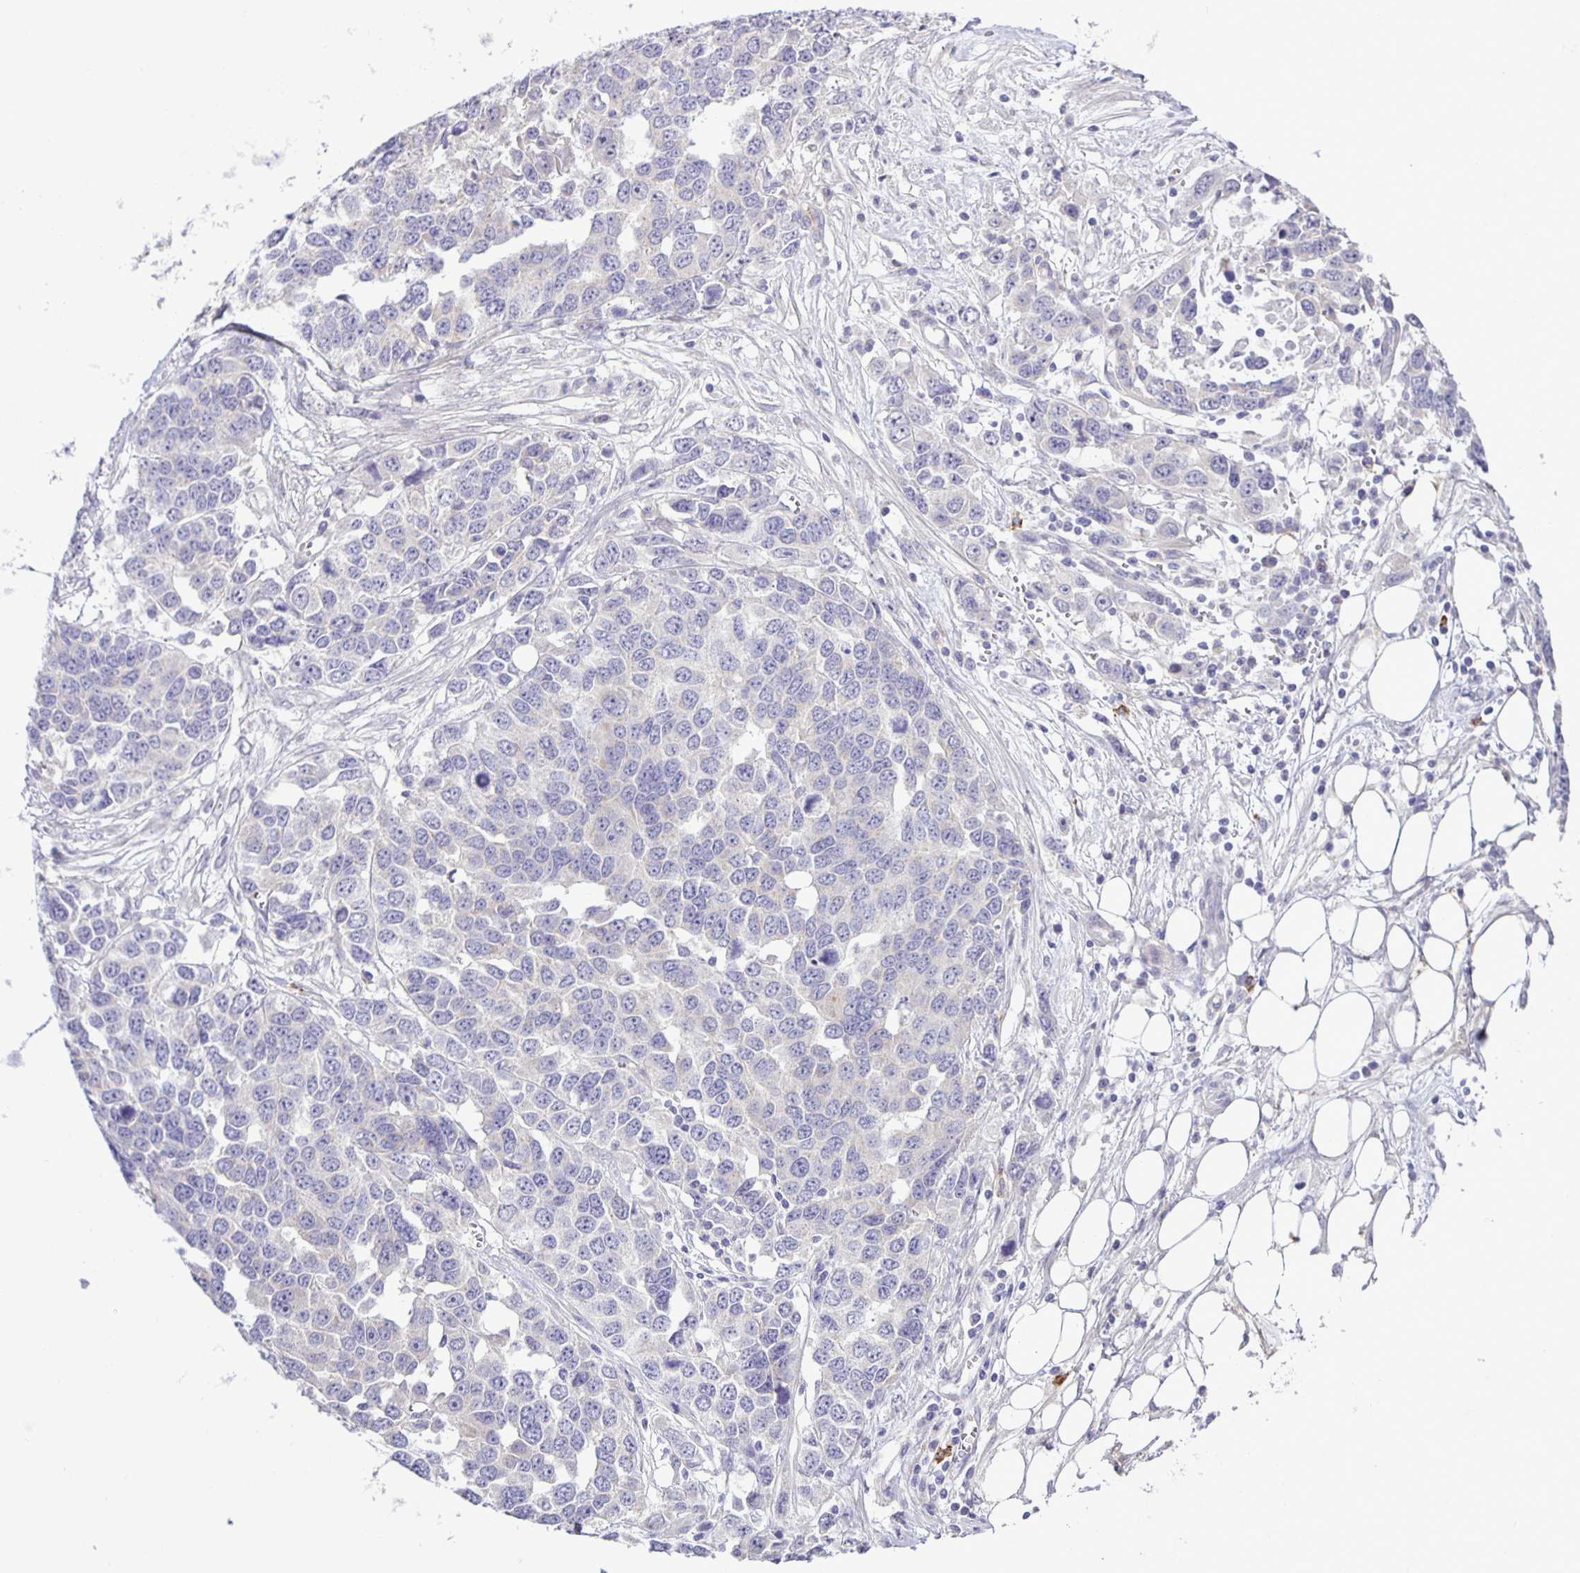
{"staining": {"intensity": "negative", "quantity": "none", "location": "none"}, "tissue": "ovarian cancer", "cell_type": "Tumor cells", "image_type": "cancer", "snomed": [{"axis": "morphology", "description": "Cystadenocarcinoma, serous, NOS"}, {"axis": "topography", "description": "Ovary"}], "caption": "Tumor cells show no significant protein expression in ovarian cancer.", "gene": "ADCK1", "patient": {"sex": "female", "age": 76}}